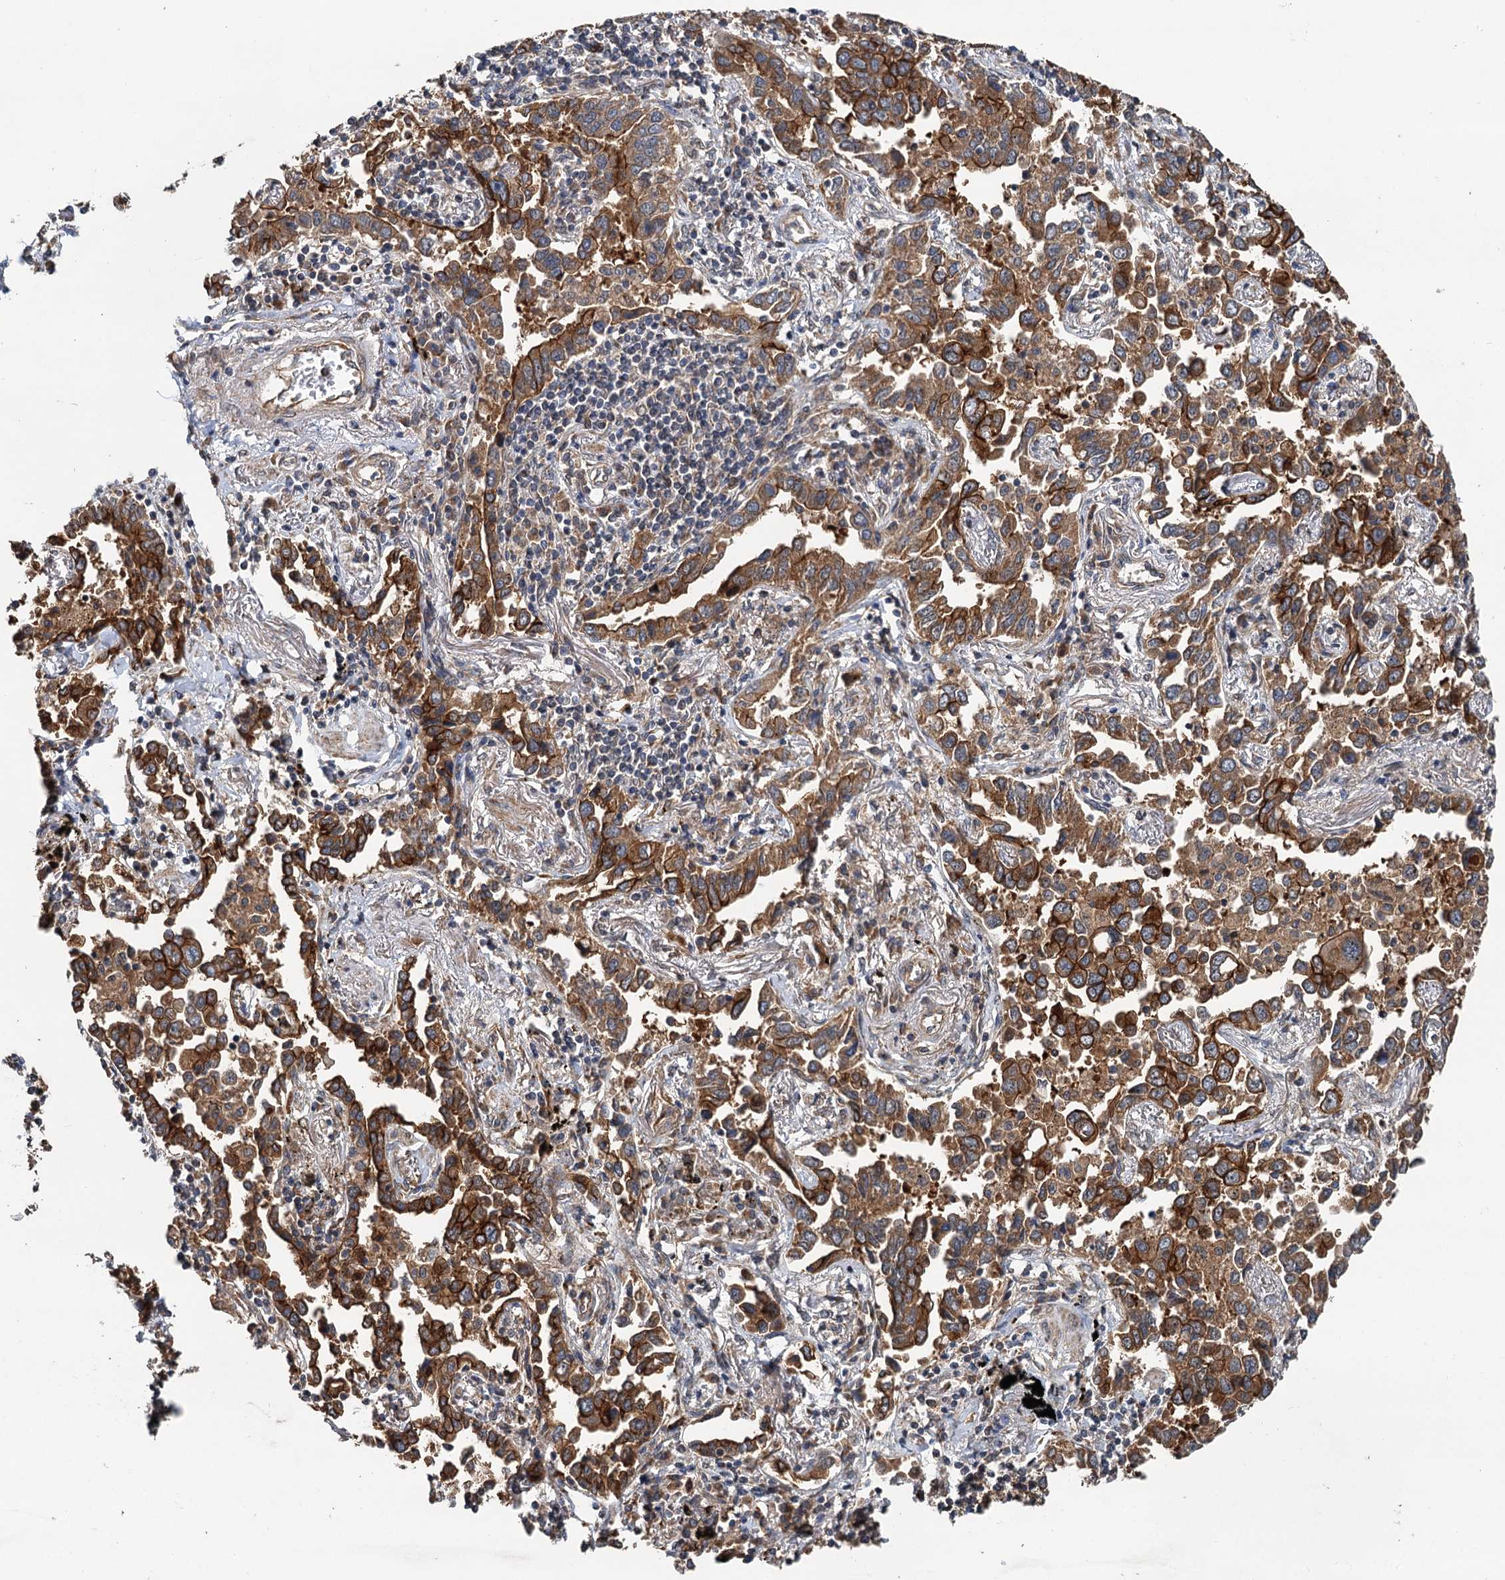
{"staining": {"intensity": "strong", "quantity": ">75%", "location": "cytoplasmic/membranous"}, "tissue": "lung cancer", "cell_type": "Tumor cells", "image_type": "cancer", "snomed": [{"axis": "morphology", "description": "Adenocarcinoma, NOS"}, {"axis": "topography", "description": "Lung"}], "caption": "Protein expression analysis of human lung cancer (adenocarcinoma) reveals strong cytoplasmic/membranous staining in about >75% of tumor cells.", "gene": "LRRK2", "patient": {"sex": "male", "age": 67}}